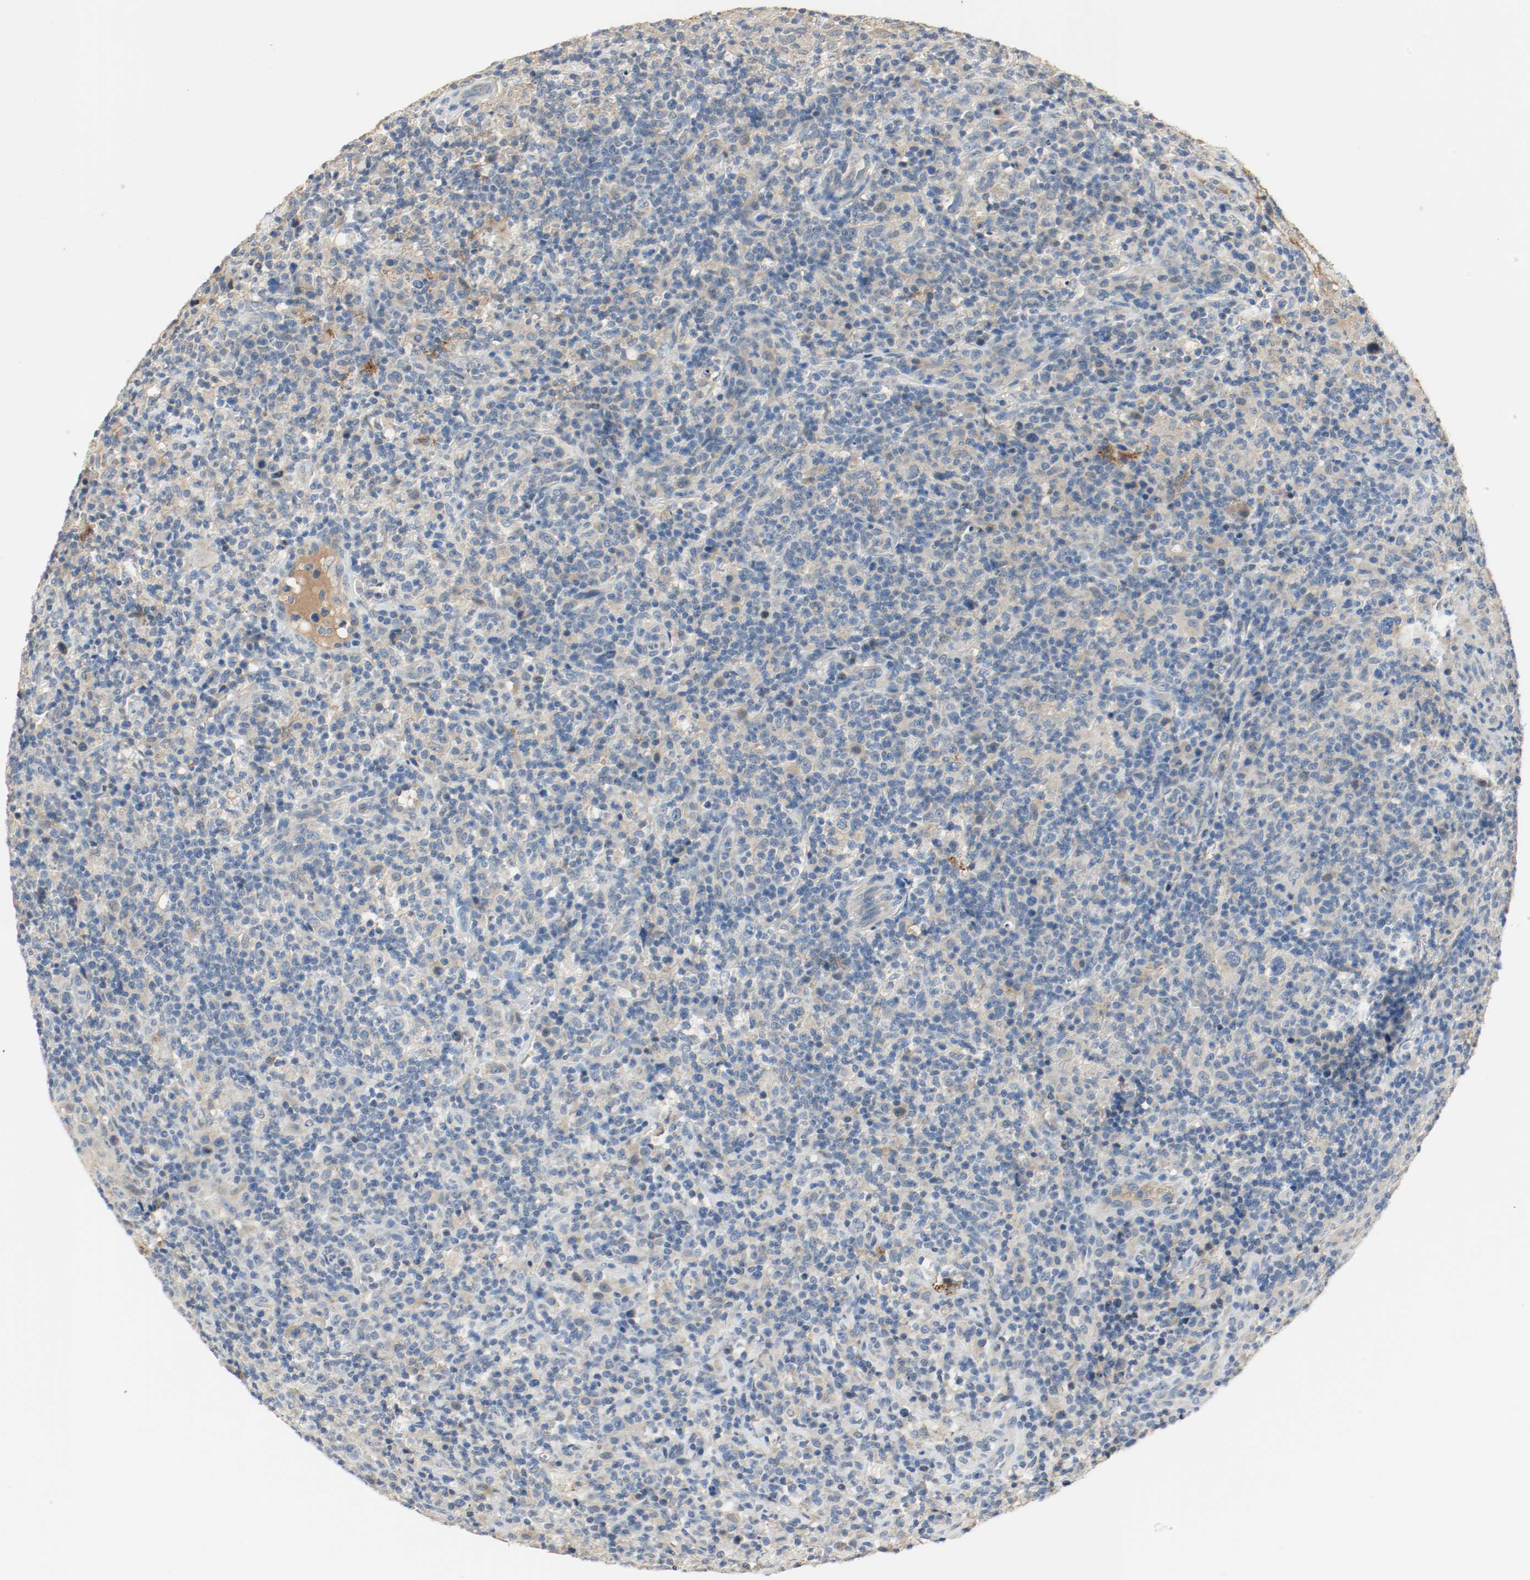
{"staining": {"intensity": "negative", "quantity": "none", "location": "none"}, "tissue": "lymphoma", "cell_type": "Tumor cells", "image_type": "cancer", "snomed": [{"axis": "morphology", "description": "Hodgkin's disease, NOS"}, {"axis": "topography", "description": "Lymph node"}], "caption": "Protein analysis of Hodgkin's disease demonstrates no significant staining in tumor cells.", "gene": "MELTF", "patient": {"sex": "male", "age": 65}}